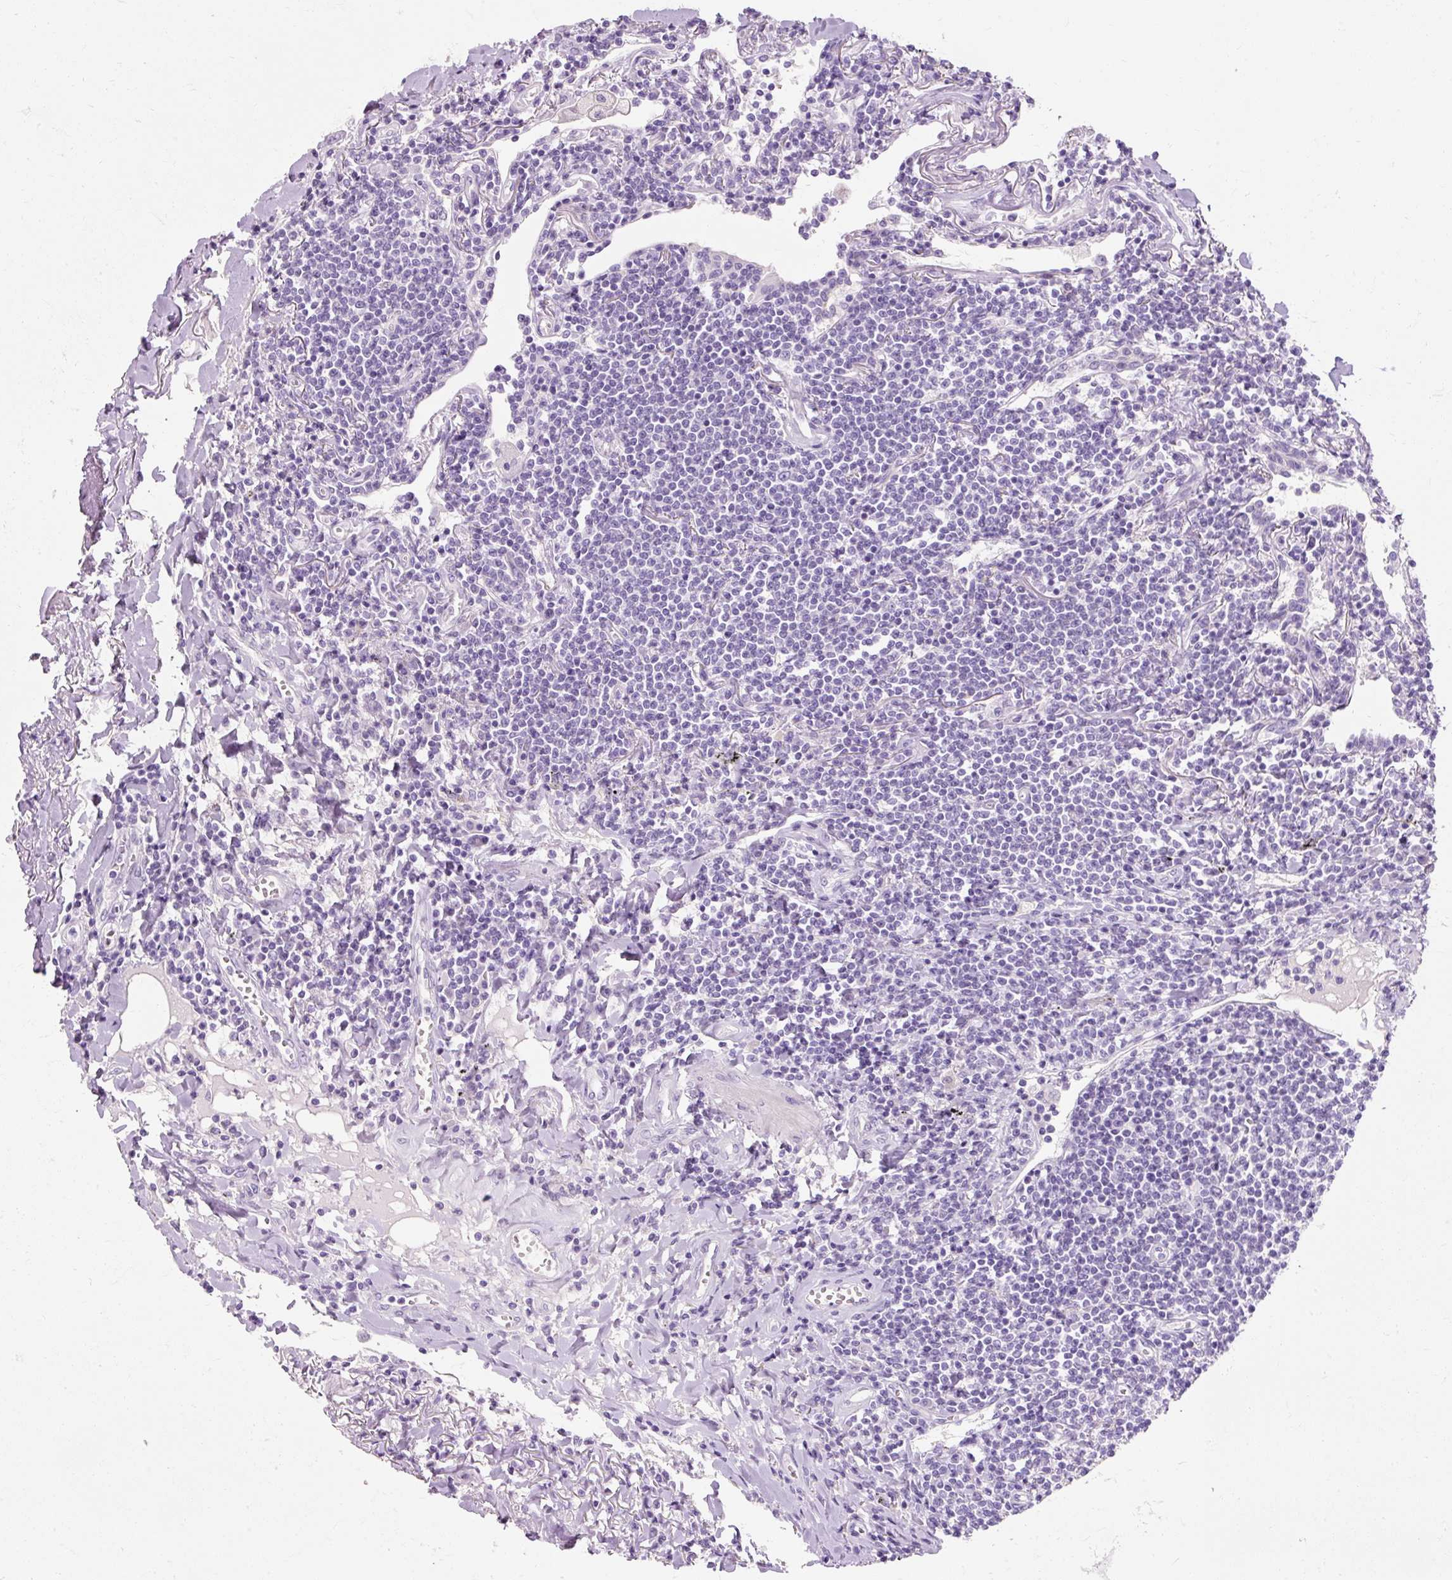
{"staining": {"intensity": "negative", "quantity": "none", "location": "none"}, "tissue": "lymphoma", "cell_type": "Tumor cells", "image_type": "cancer", "snomed": [{"axis": "morphology", "description": "Malignant lymphoma, non-Hodgkin's type, Low grade"}, {"axis": "topography", "description": "Lung"}], "caption": "Tumor cells show no significant protein staining in malignant lymphoma, non-Hodgkin's type (low-grade). The staining is performed using DAB (3,3'-diaminobenzidine) brown chromogen with nuclei counter-stained in using hematoxylin.", "gene": "CLDN25", "patient": {"sex": "female", "age": 71}}